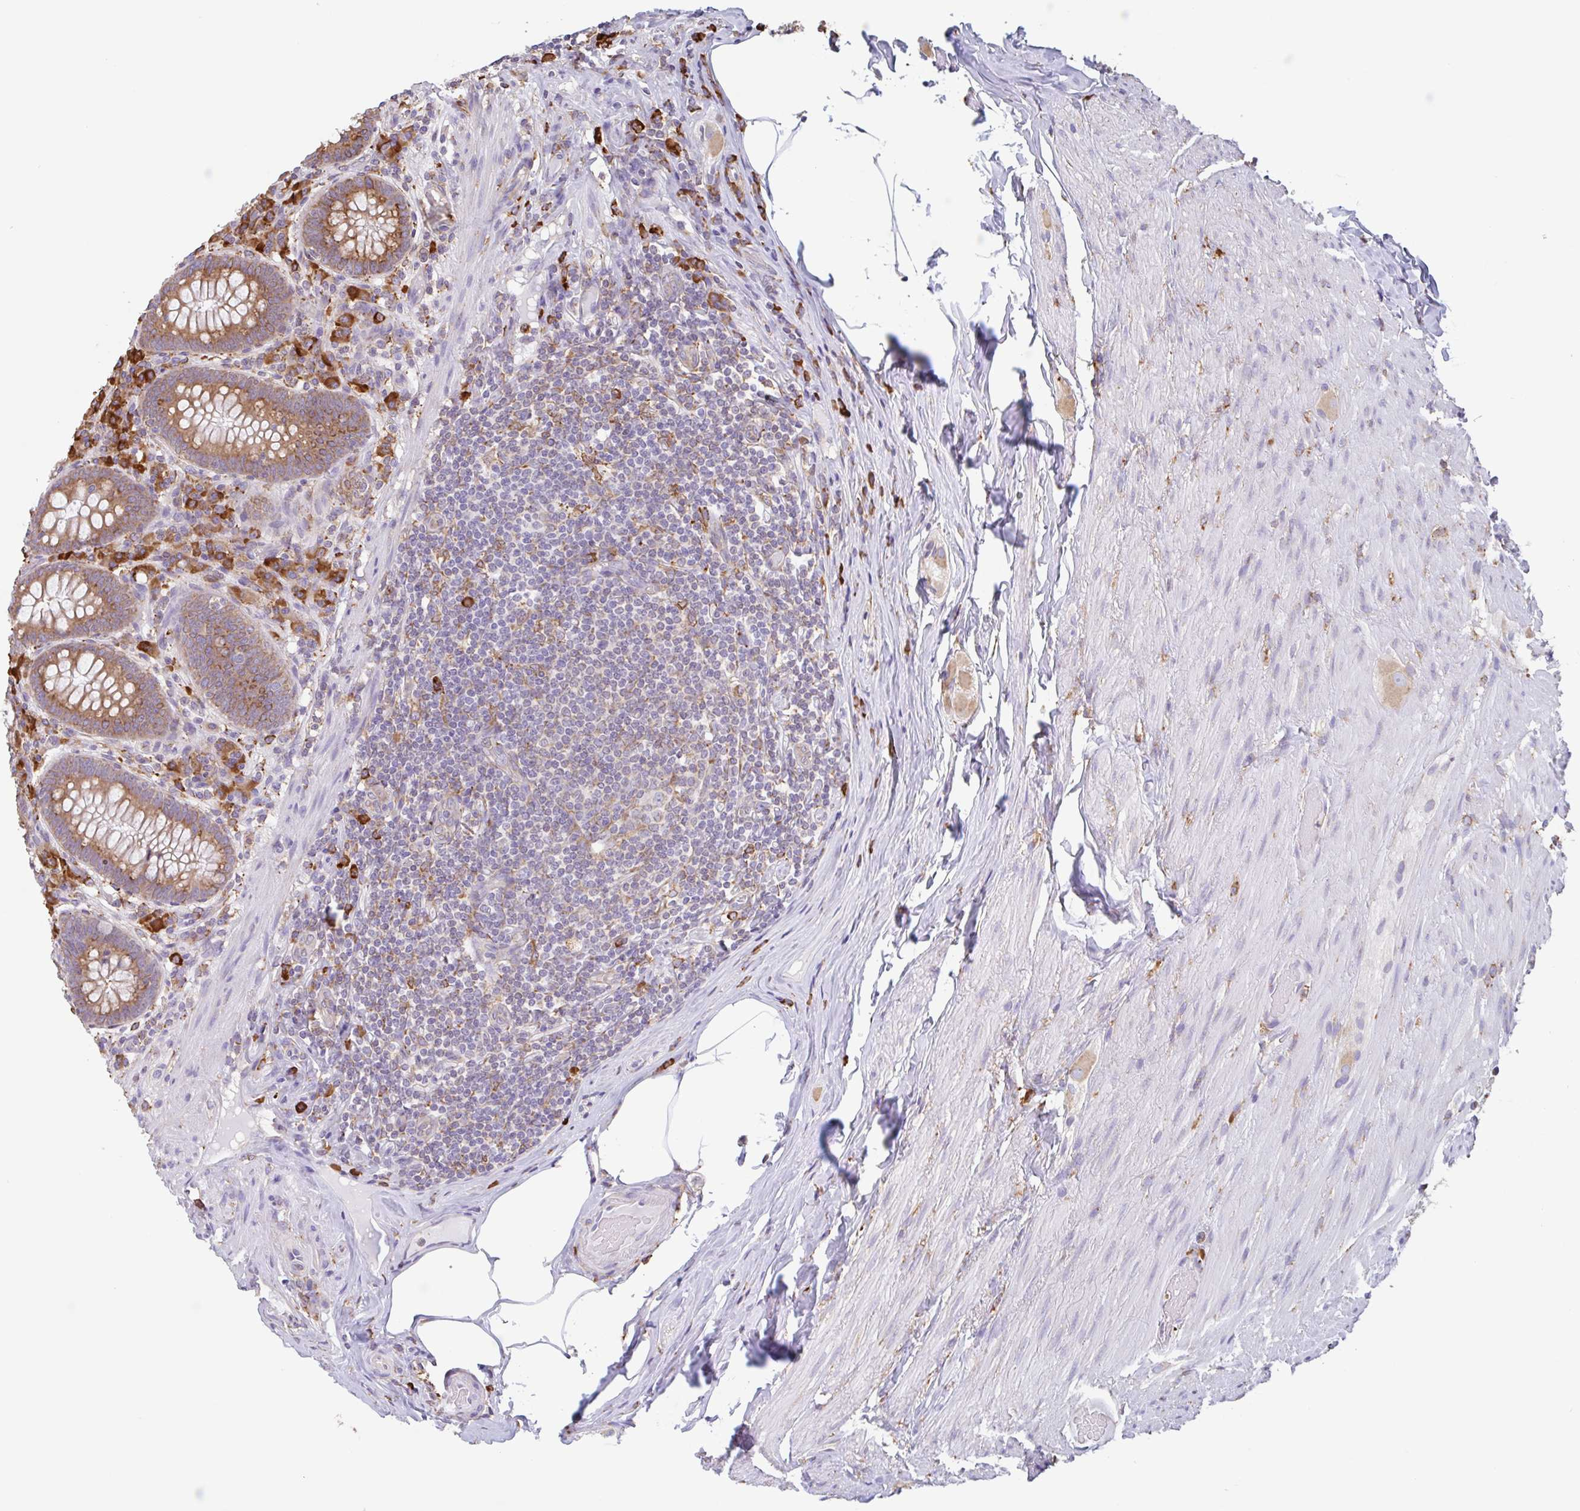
{"staining": {"intensity": "moderate", "quantity": ">75%", "location": "cytoplasmic/membranous"}, "tissue": "appendix", "cell_type": "Glandular cells", "image_type": "normal", "snomed": [{"axis": "morphology", "description": "Normal tissue, NOS"}, {"axis": "topography", "description": "Appendix"}], "caption": "Human appendix stained with a brown dye demonstrates moderate cytoplasmic/membranous positive positivity in approximately >75% of glandular cells.", "gene": "DOK4", "patient": {"sex": "male", "age": 71}}